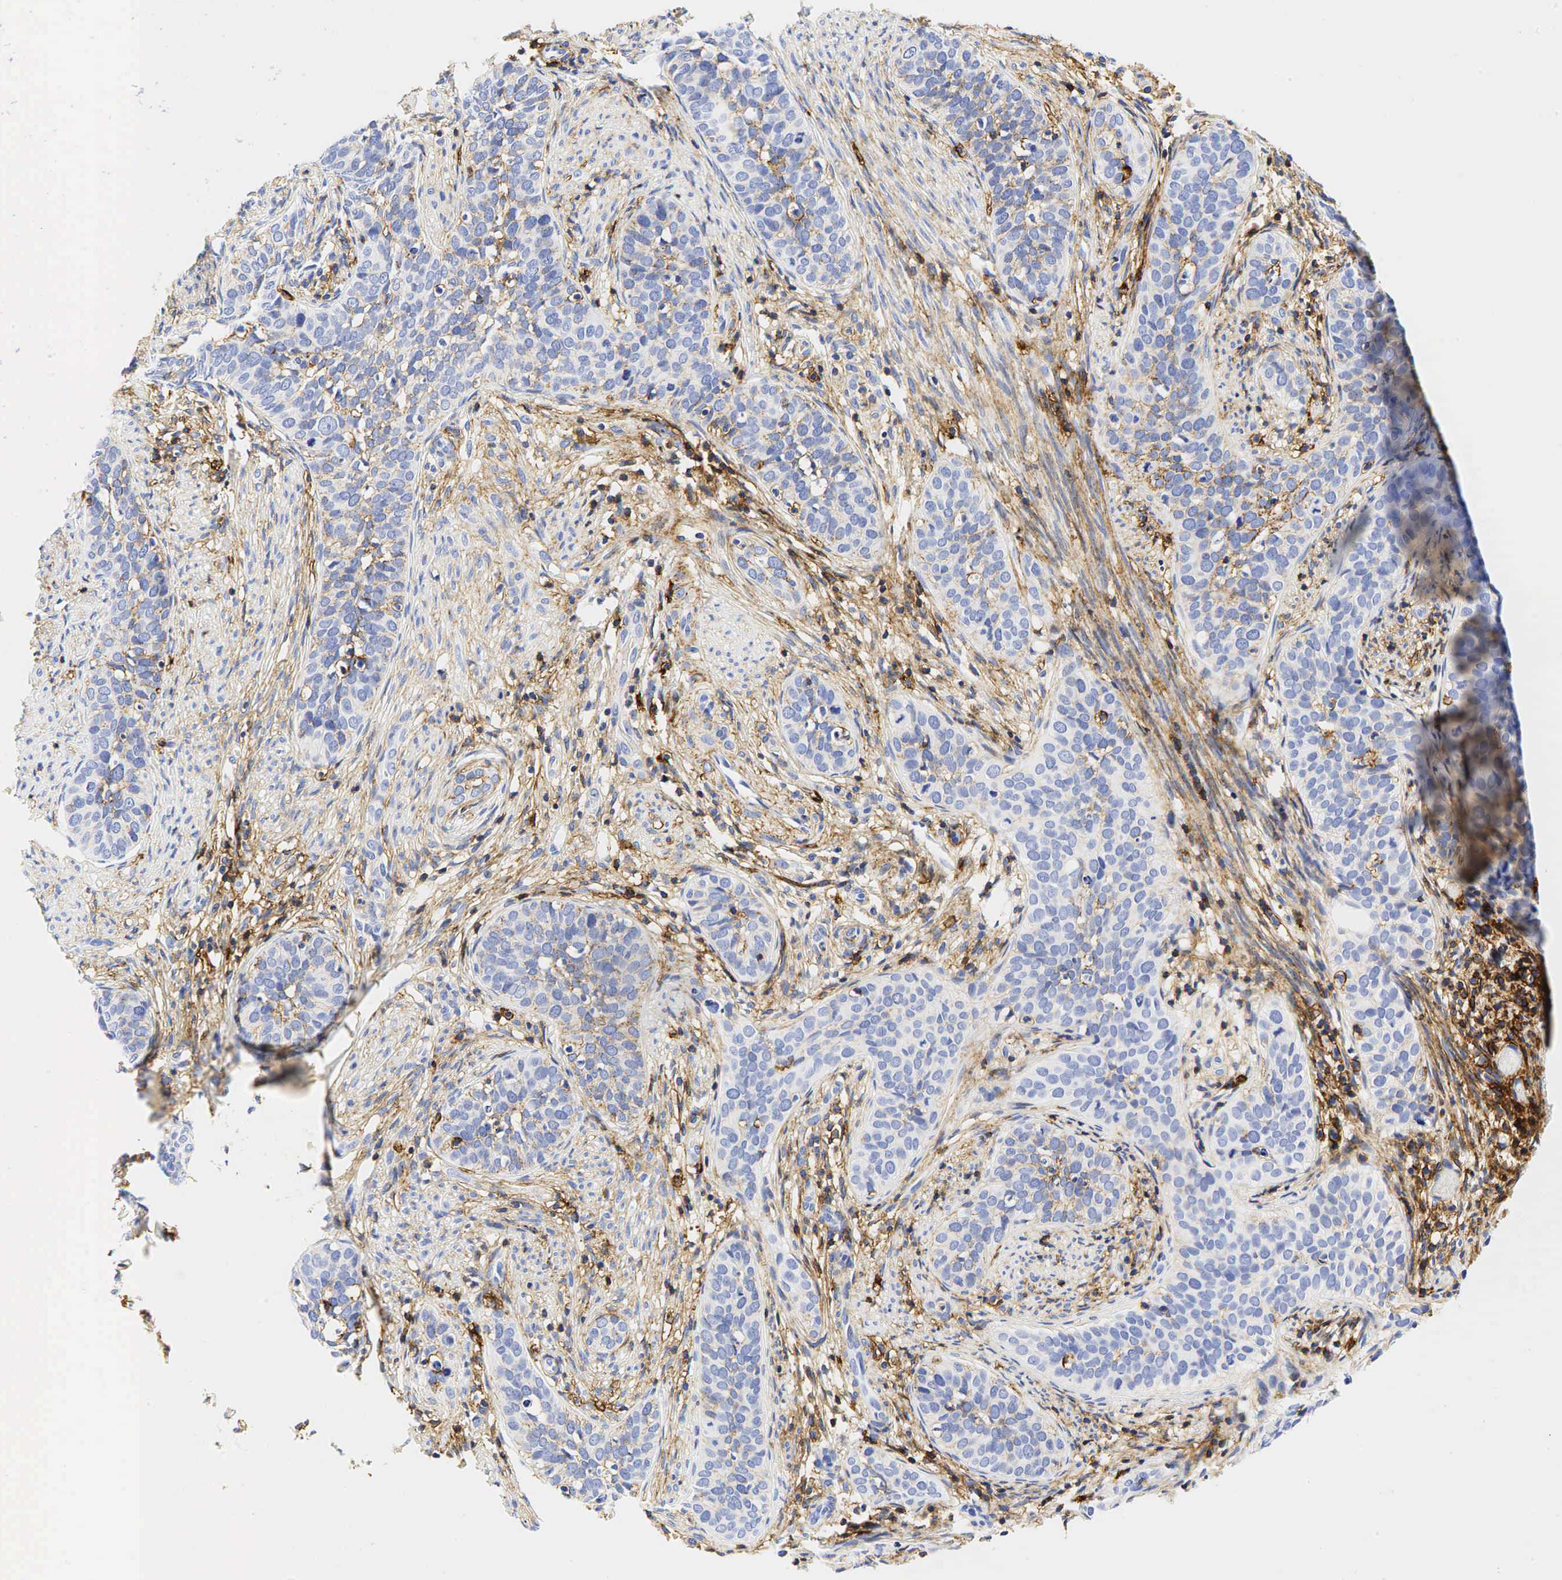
{"staining": {"intensity": "weak", "quantity": "<25%", "location": "cytoplasmic/membranous"}, "tissue": "cervical cancer", "cell_type": "Tumor cells", "image_type": "cancer", "snomed": [{"axis": "morphology", "description": "Squamous cell carcinoma, NOS"}, {"axis": "topography", "description": "Cervix"}], "caption": "IHC of human squamous cell carcinoma (cervical) reveals no staining in tumor cells. The staining was performed using DAB (3,3'-diaminobenzidine) to visualize the protein expression in brown, while the nuclei were stained in blue with hematoxylin (Magnification: 20x).", "gene": "CD44", "patient": {"sex": "female", "age": 31}}